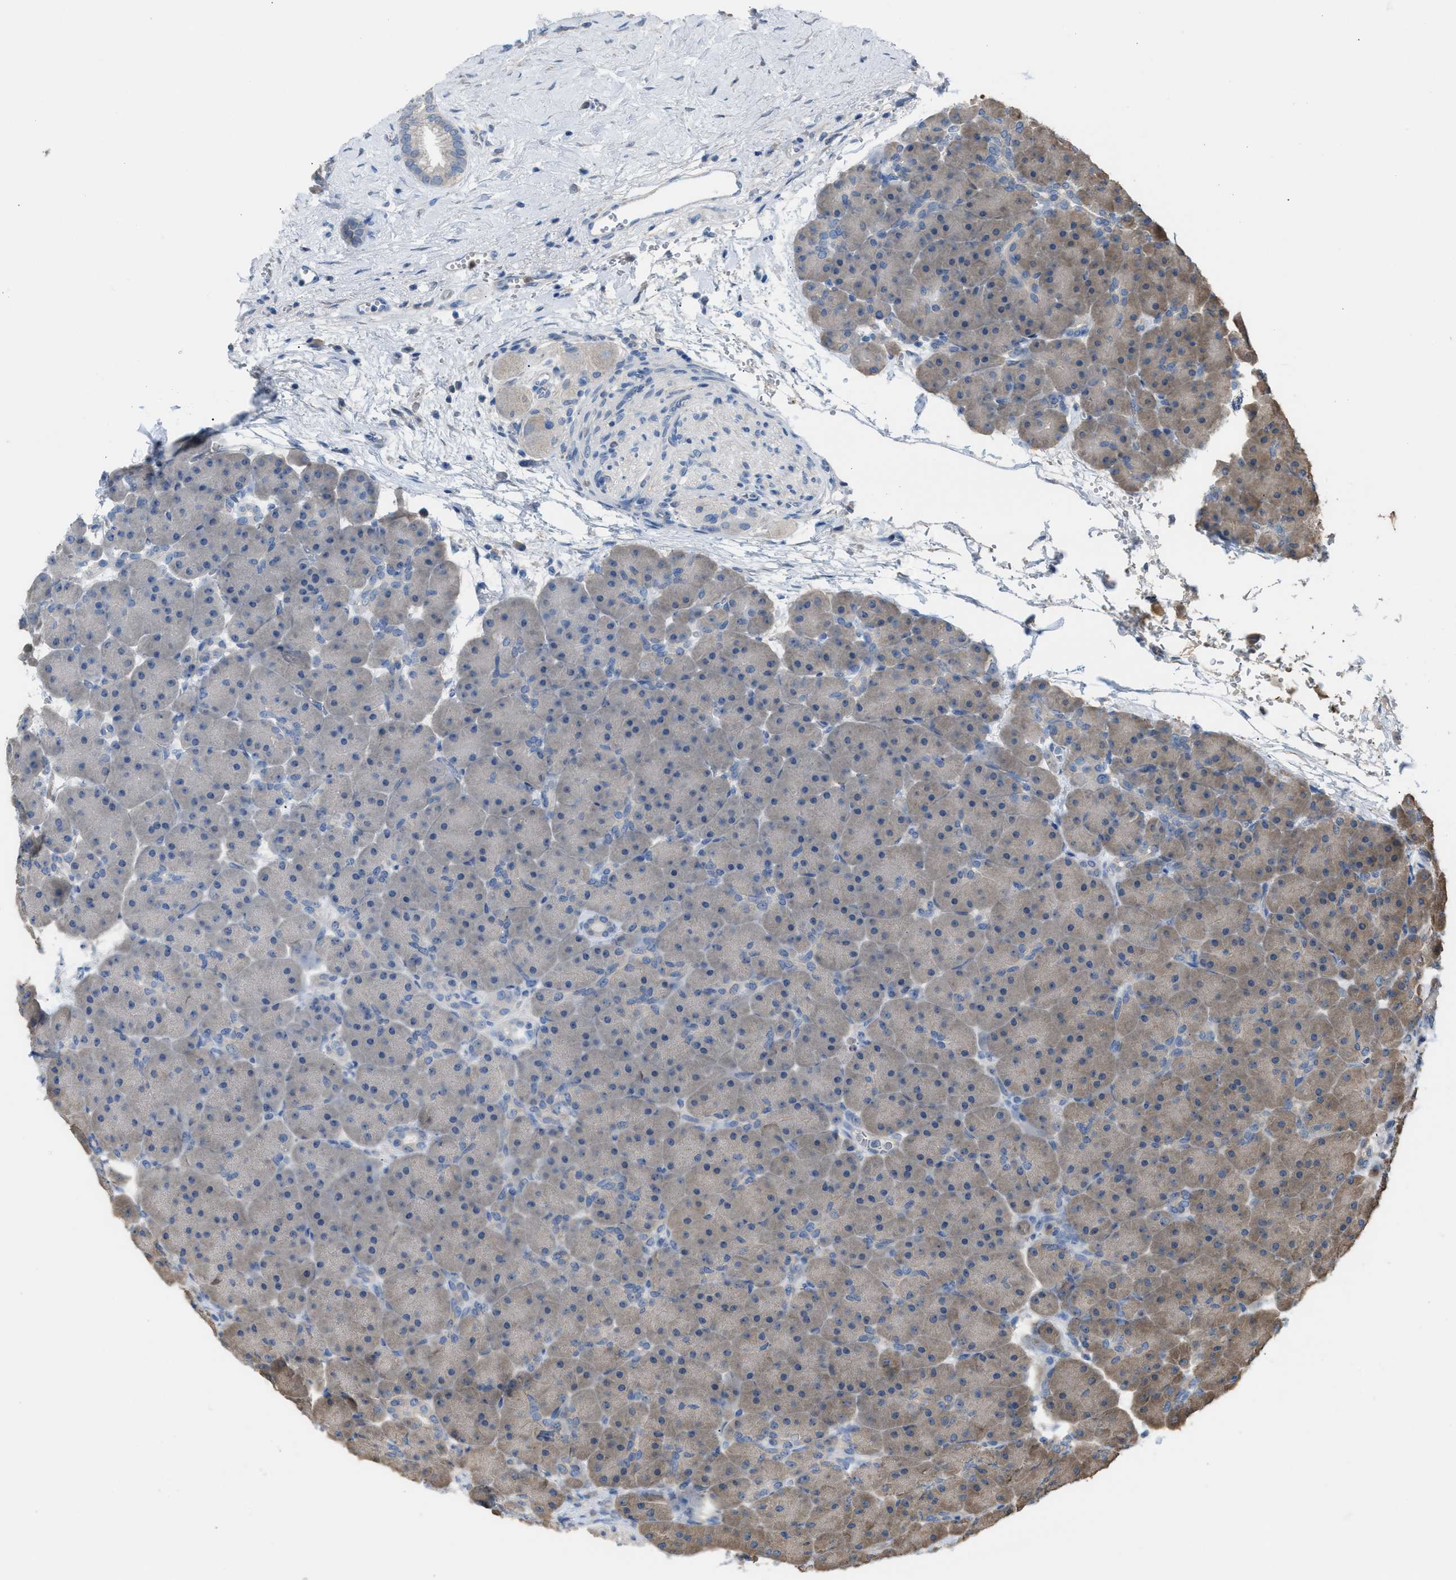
{"staining": {"intensity": "weak", "quantity": "<25%", "location": "cytoplasmic/membranous"}, "tissue": "pancreas", "cell_type": "Exocrine glandular cells", "image_type": "normal", "snomed": [{"axis": "morphology", "description": "Normal tissue, NOS"}, {"axis": "topography", "description": "Pancreas"}], "caption": "A micrograph of human pancreas is negative for staining in exocrine glandular cells. The staining was performed using DAB to visualize the protein expression in brown, while the nuclei were stained in blue with hematoxylin (Magnification: 20x).", "gene": "NQO2", "patient": {"sex": "male", "age": 66}}